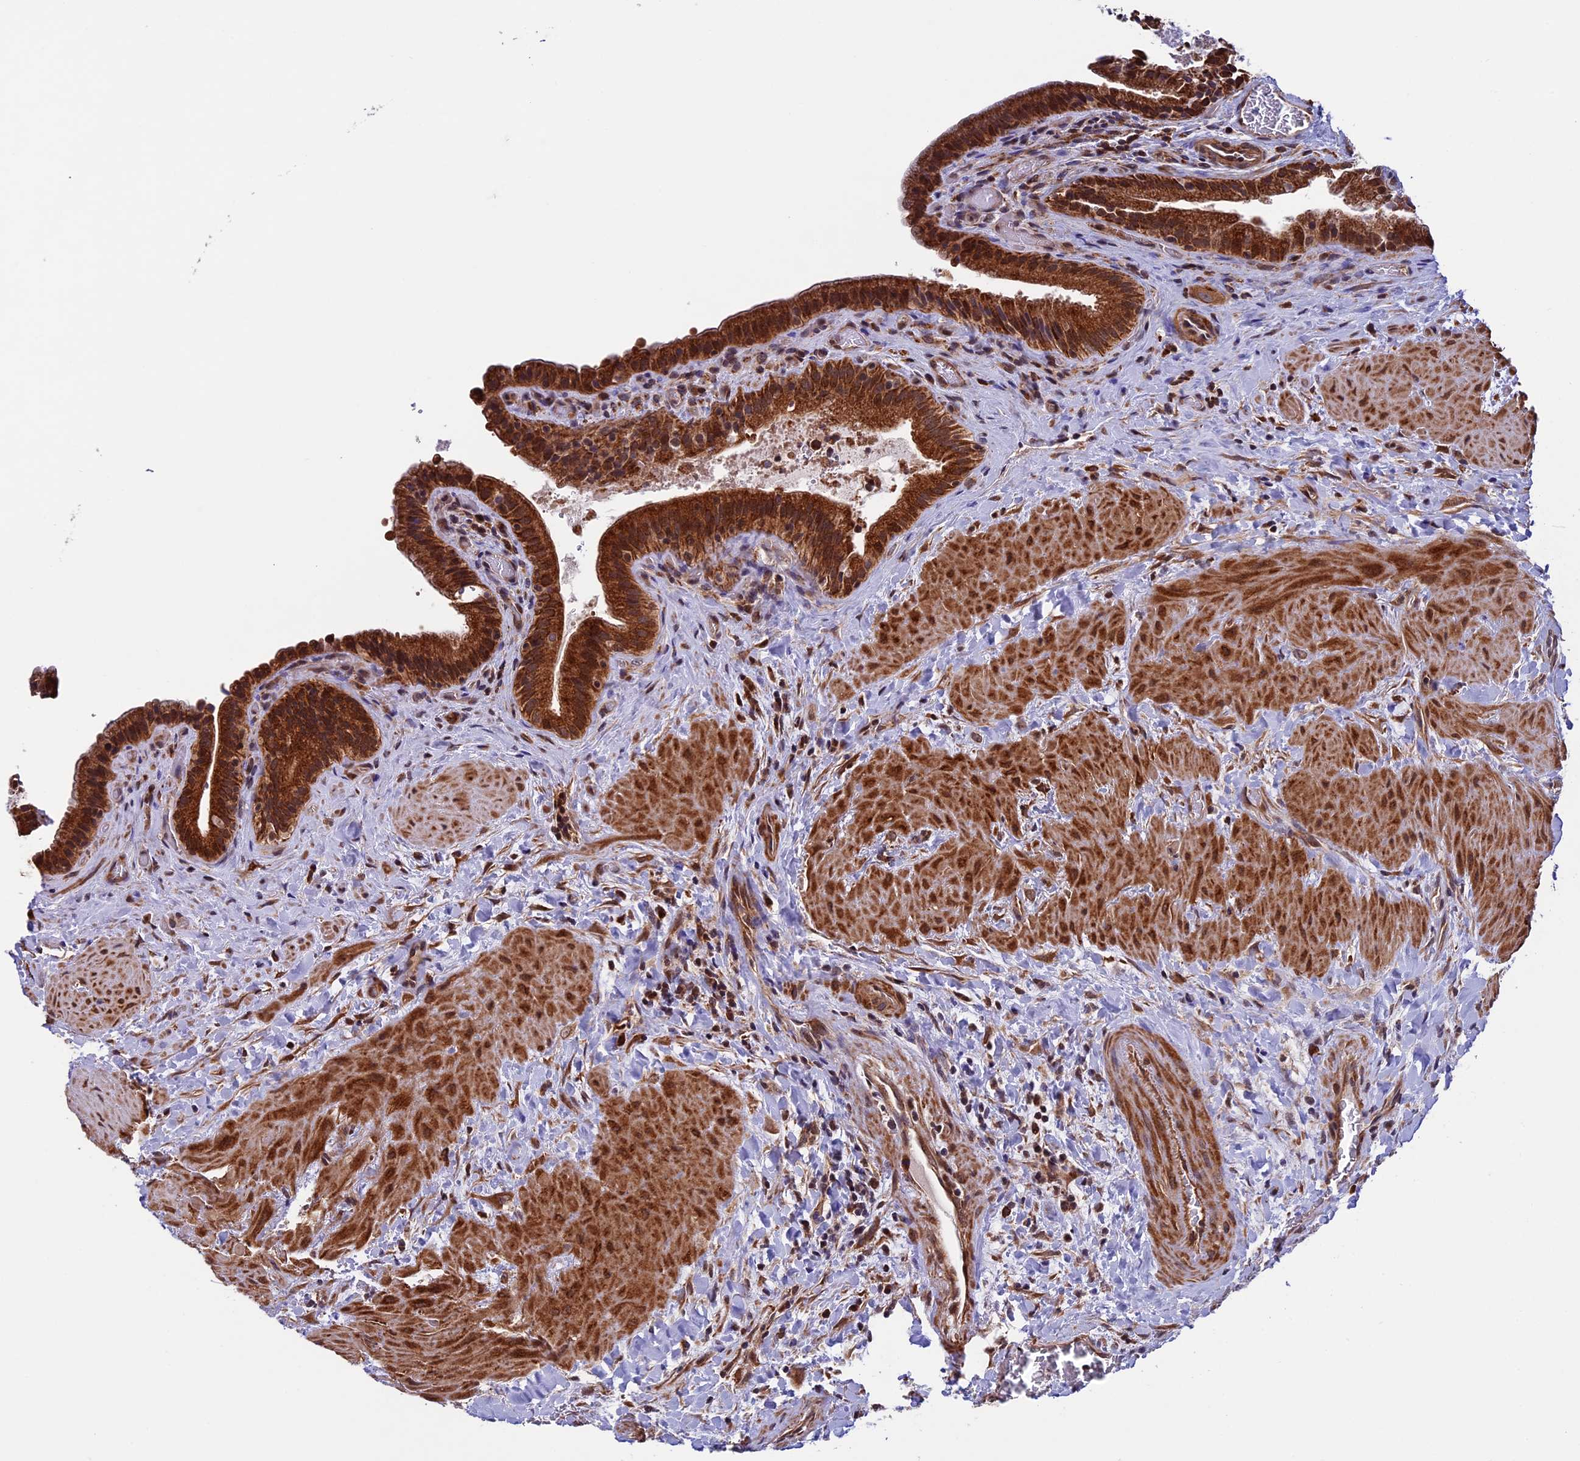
{"staining": {"intensity": "strong", "quantity": ">75%", "location": "cytoplasmic/membranous"}, "tissue": "gallbladder", "cell_type": "Glandular cells", "image_type": "normal", "snomed": [{"axis": "morphology", "description": "Normal tissue, NOS"}, {"axis": "topography", "description": "Gallbladder"}], "caption": "Gallbladder stained with immunohistochemistry shows strong cytoplasmic/membranous expression in approximately >75% of glandular cells. The staining was performed using DAB to visualize the protein expression in brown, while the nuclei were stained in blue with hematoxylin (Magnification: 20x).", "gene": "RNF17", "patient": {"sex": "male", "age": 24}}